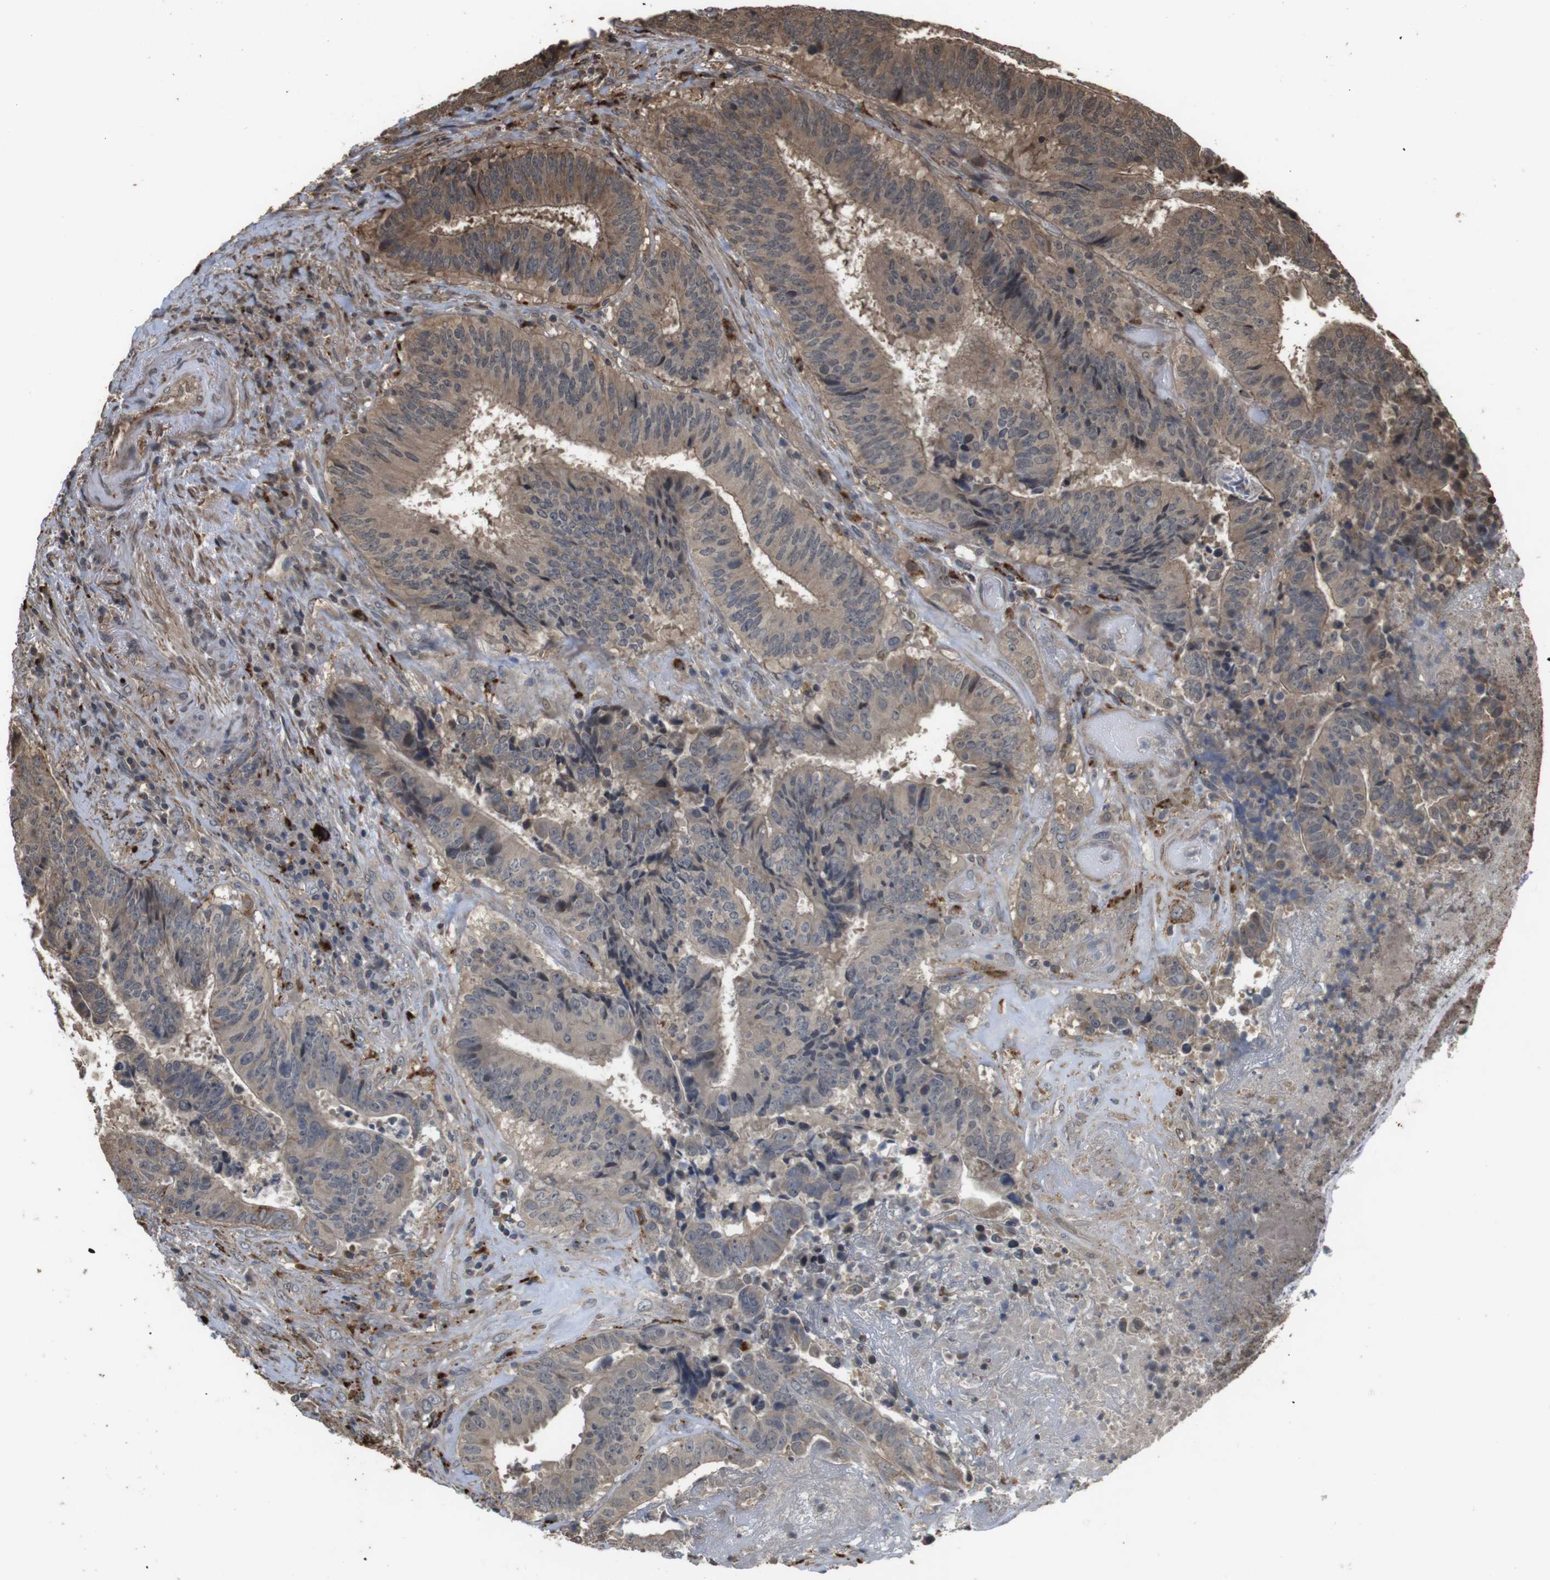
{"staining": {"intensity": "moderate", "quantity": ">75%", "location": "cytoplasmic/membranous"}, "tissue": "colorectal cancer", "cell_type": "Tumor cells", "image_type": "cancer", "snomed": [{"axis": "morphology", "description": "Adenocarcinoma, NOS"}, {"axis": "topography", "description": "Rectum"}], "caption": "Immunohistochemistry photomicrograph of human colorectal cancer (adenocarcinoma) stained for a protein (brown), which displays medium levels of moderate cytoplasmic/membranous staining in approximately >75% of tumor cells.", "gene": "FZD10", "patient": {"sex": "male", "age": 72}}